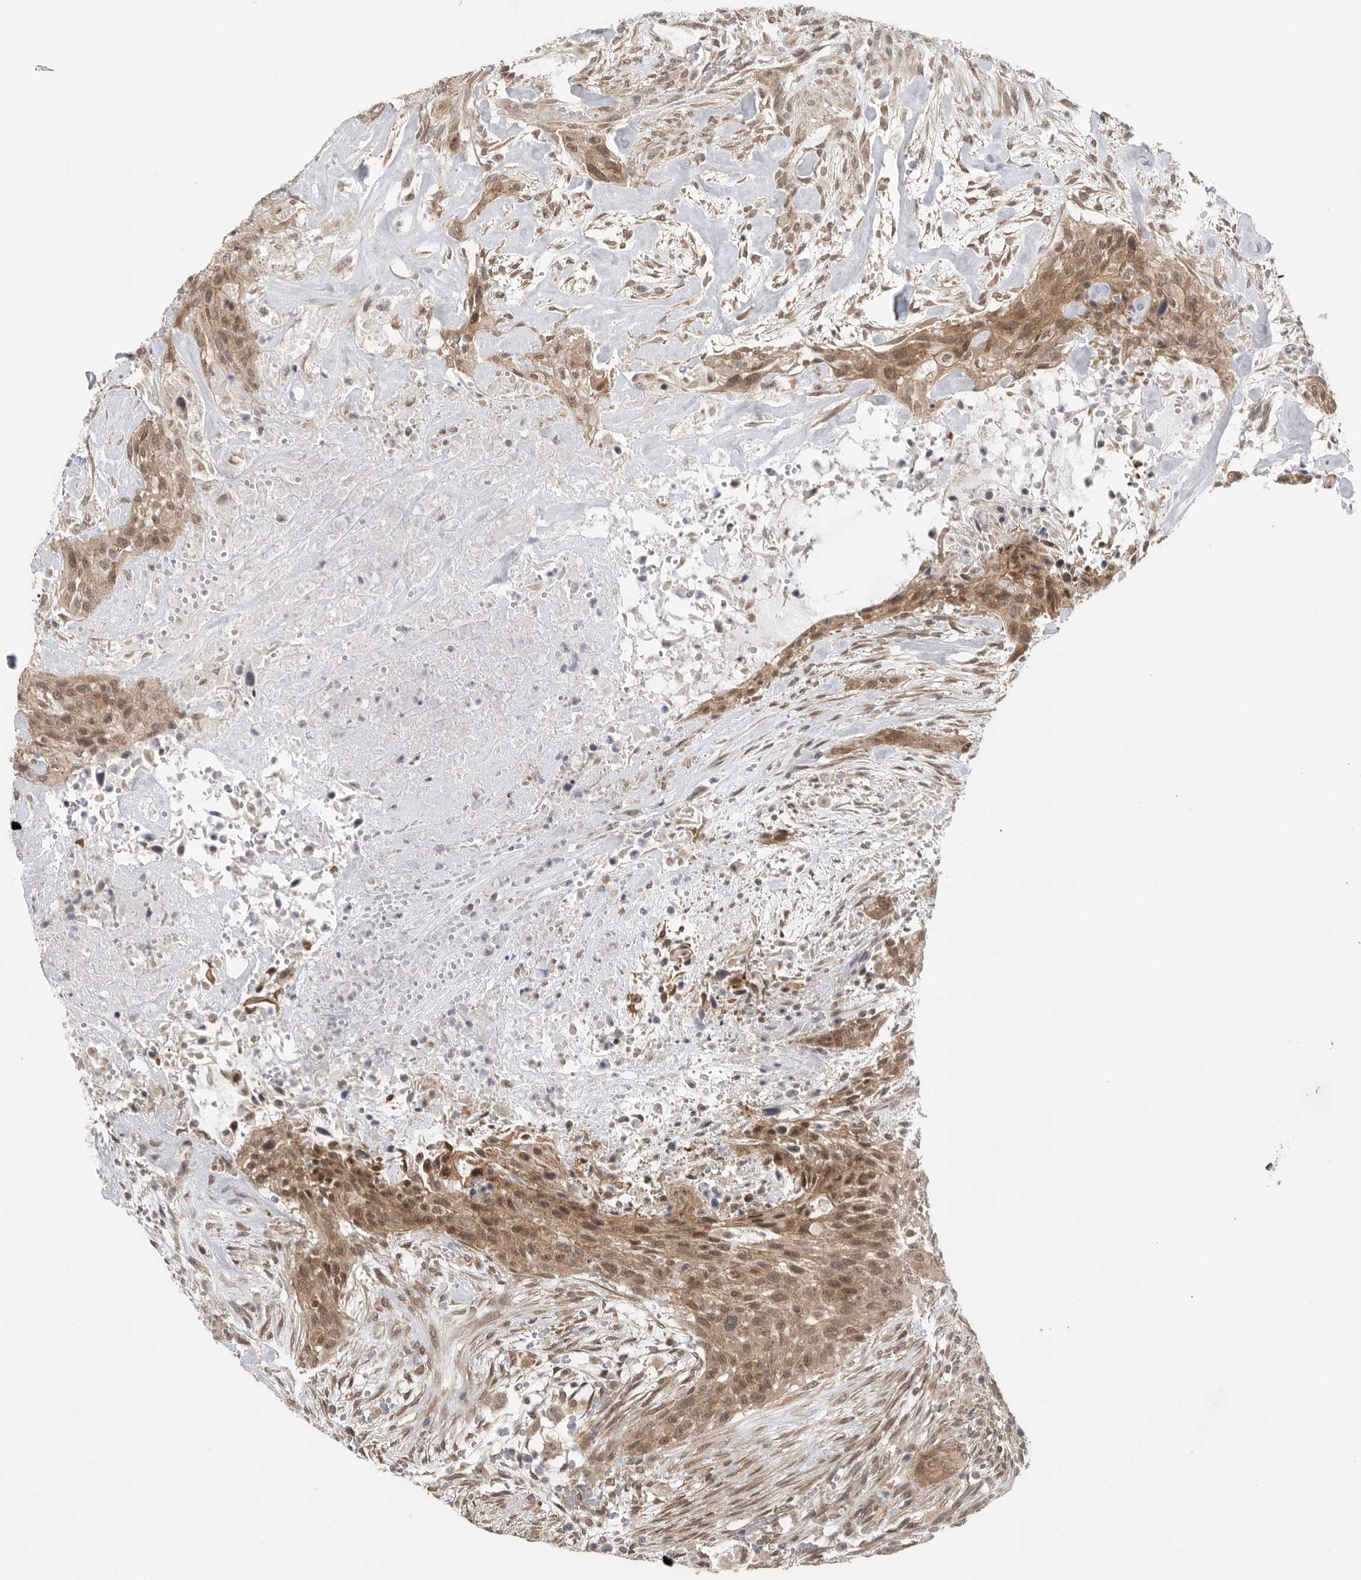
{"staining": {"intensity": "moderate", "quantity": ">75%", "location": "cytoplasmic/membranous,nuclear"}, "tissue": "urothelial cancer", "cell_type": "Tumor cells", "image_type": "cancer", "snomed": [{"axis": "morphology", "description": "Urothelial carcinoma, High grade"}, {"axis": "topography", "description": "Urinary bladder"}], "caption": "The immunohistochemical stain labels moderate cytoplasmic/membranous and nuclear expression in tumor cells of urothelial carcinoma (high-grade) tissue.", "gene": "VPS50", "patient": {"sex": "male", "age": 35}}